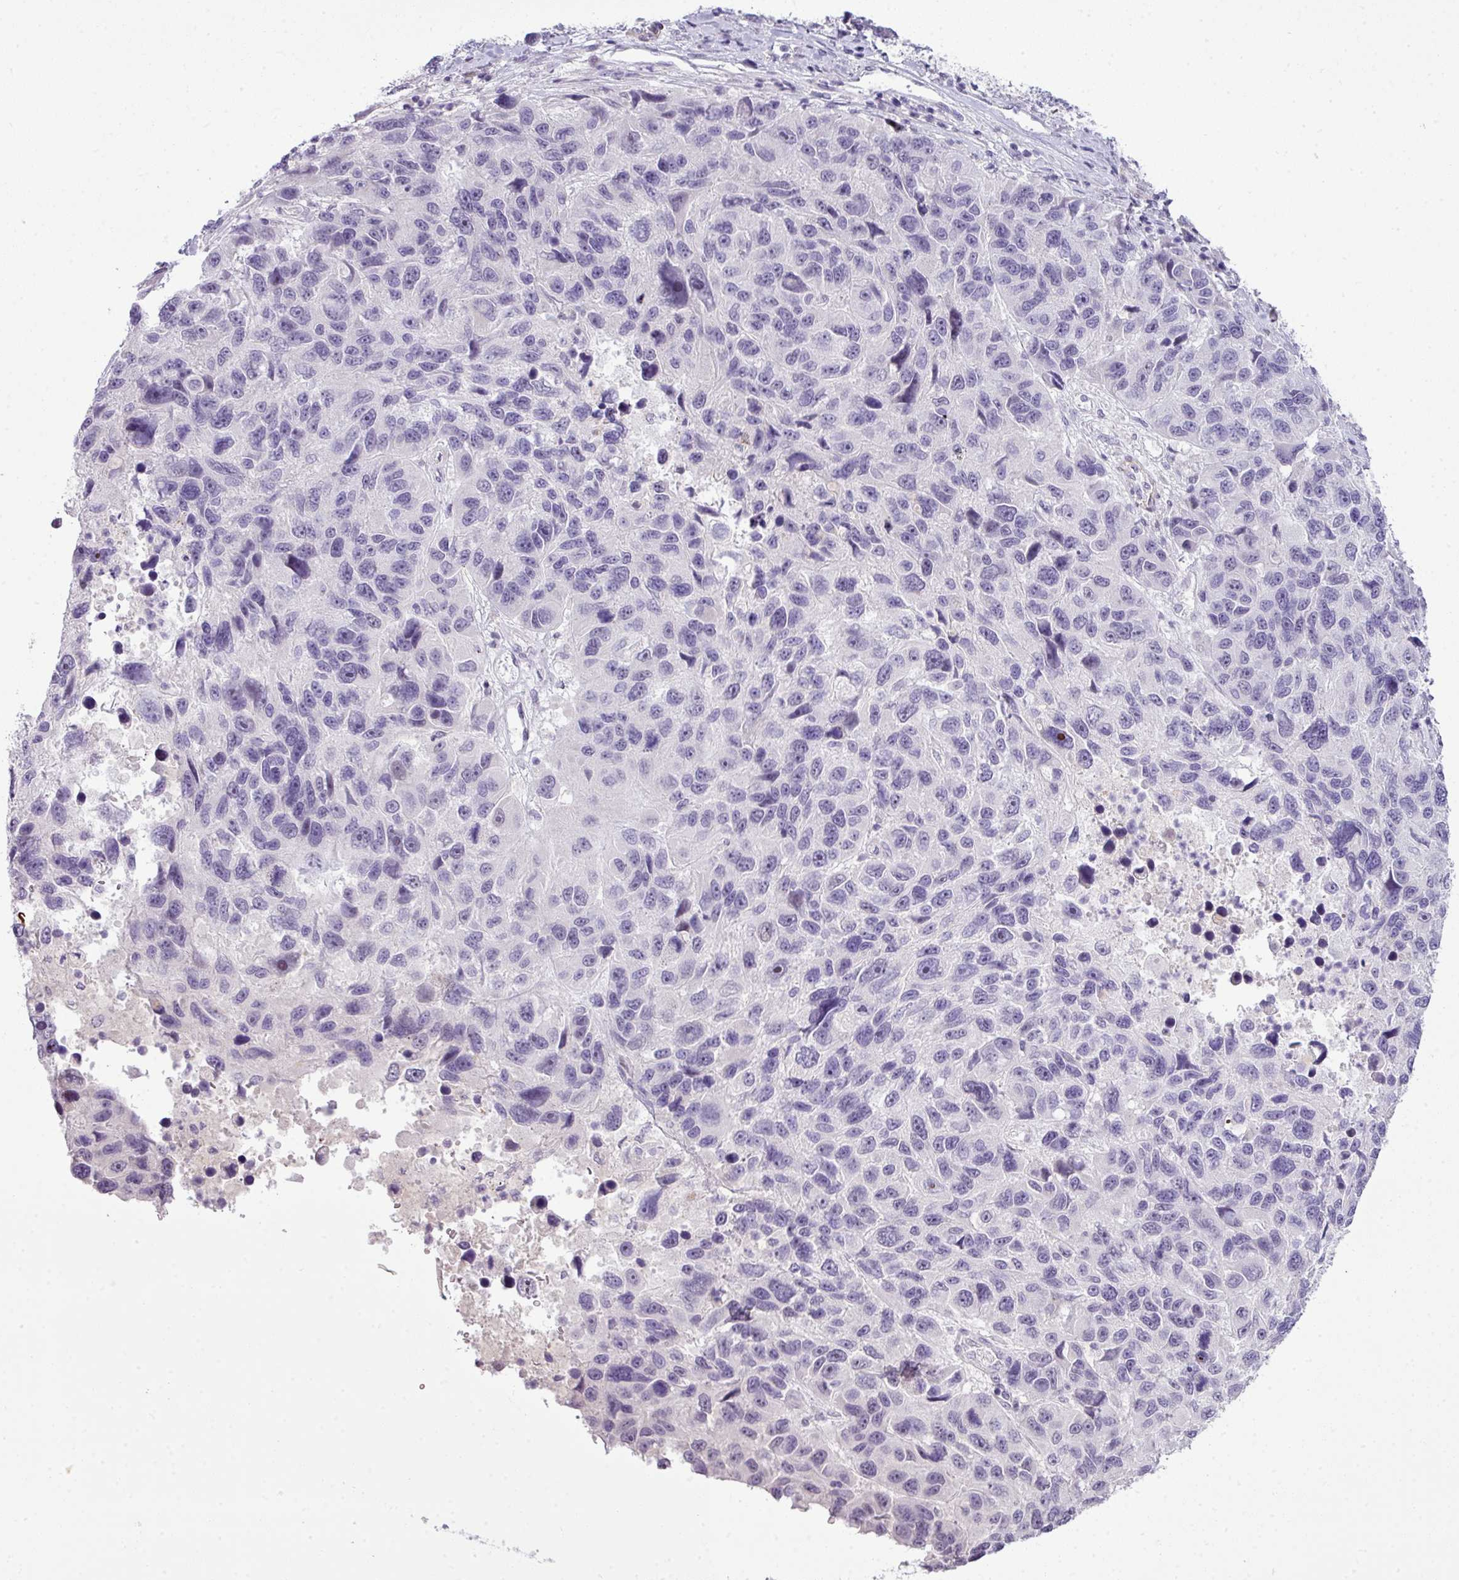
{"staining": {"intensity": "negative", "quantity": "none", "location": "none"}, "tissue": "melanoma", "cell_type": "Tumor cells", "image_type": "cancer", "snomed": [{"axis": "morphology", "description": "Malignant melanoma, NOS"}, {"axis": "topography", "description": "Skin"}], "caption": "High power microscopy micrograph of an IHC photomicrograph of melanoma, revealing no significant positivity in tumor cells.", "gene": "ZNF688", "patient": {"sex": "male", "age": 53}}